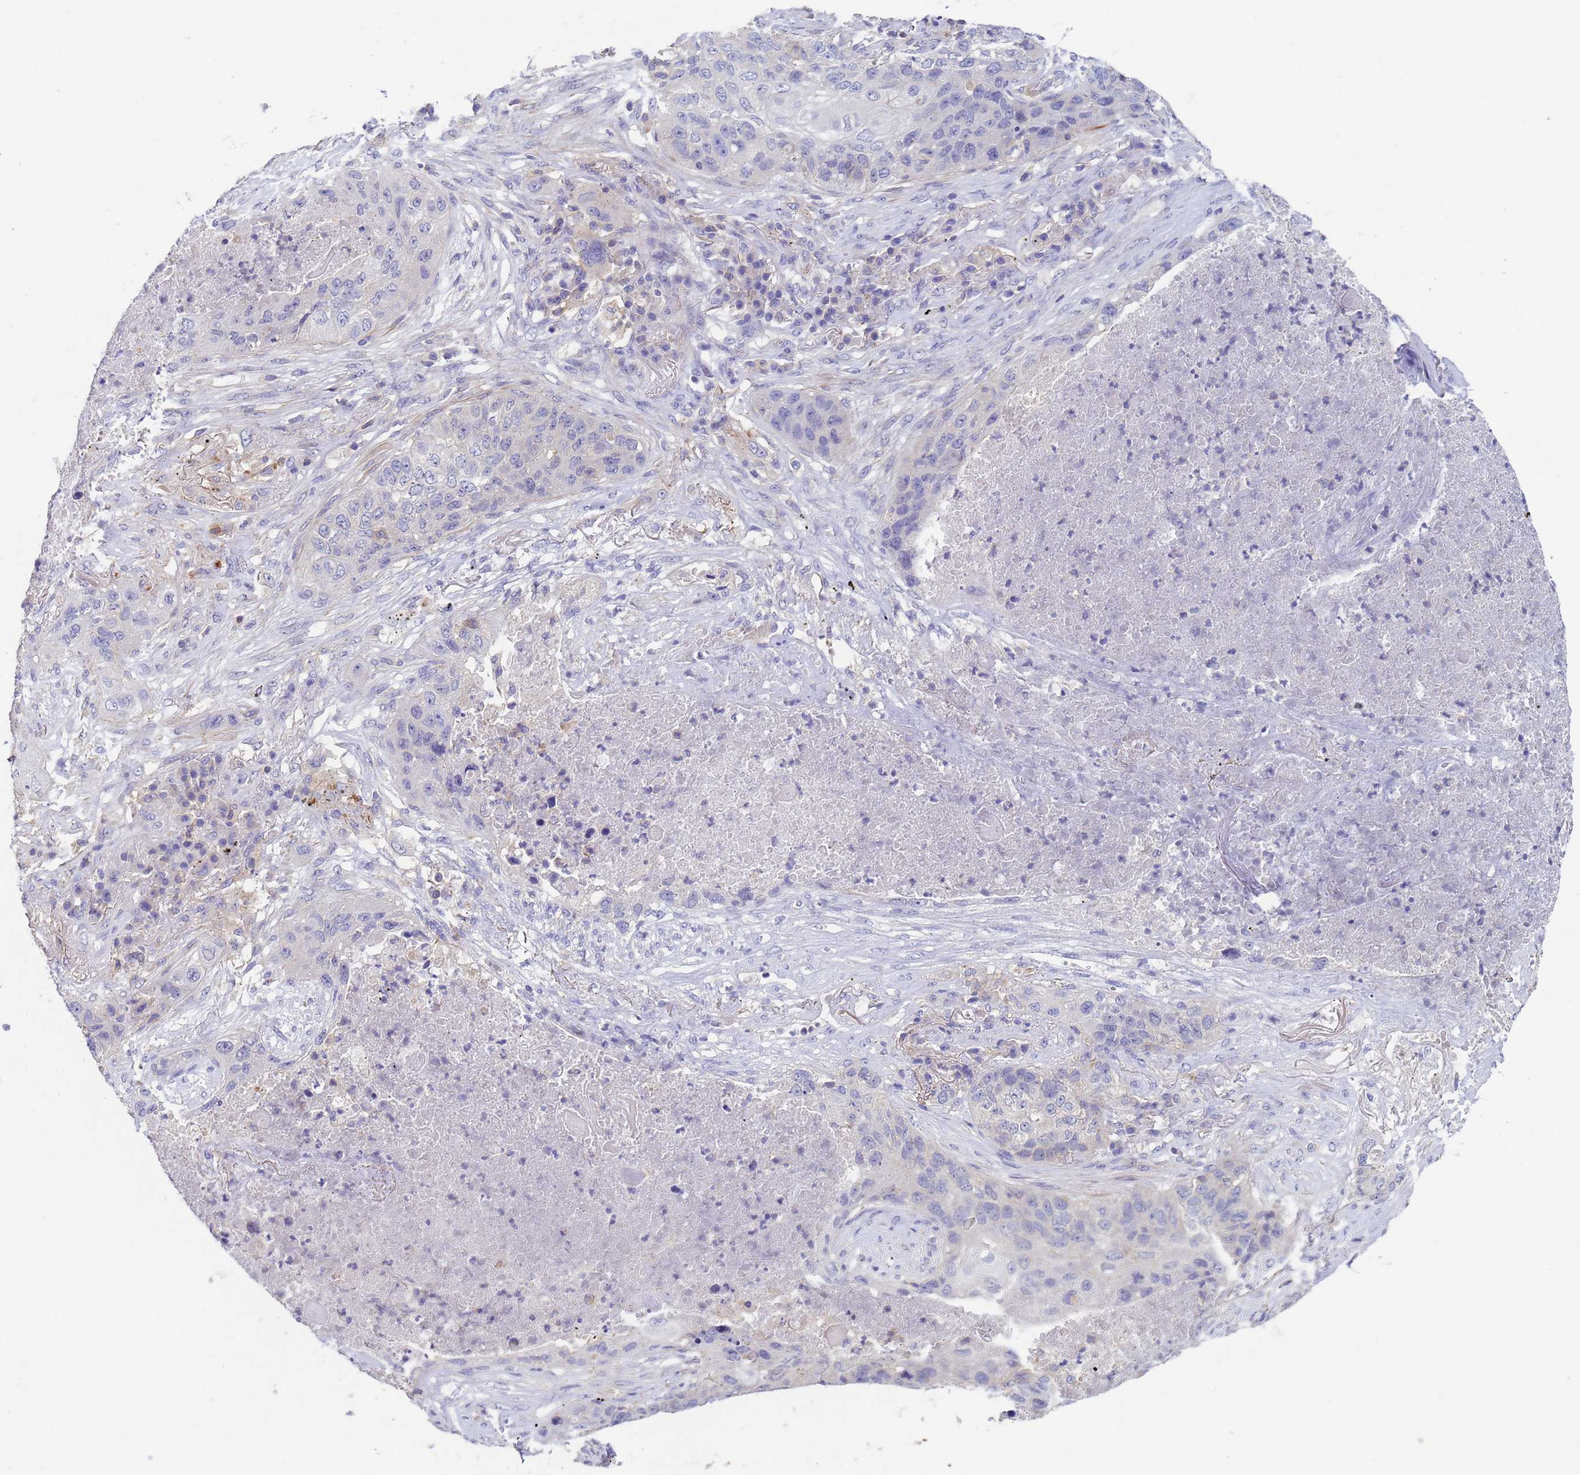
{"staining": {"intensity": "negative", "quantity": "none", "location": "none"}, "tissue": "lung cancer", "cell_type": "Tumor cells", "image_type": "cancer", "snomed": [{"axis": "morphology", "description": "Squamous cell carcinoma, NOS"}, {"axis": "topography", "description": "Lung"}], "caption": "DAB (3,3'-diaminobenzidine) immunohistochemical staining of lung cancer demonstrates no significant staining in tumor cells.", "gene": "KLHL13", "patient": {"sex": "female", "age": 63}}